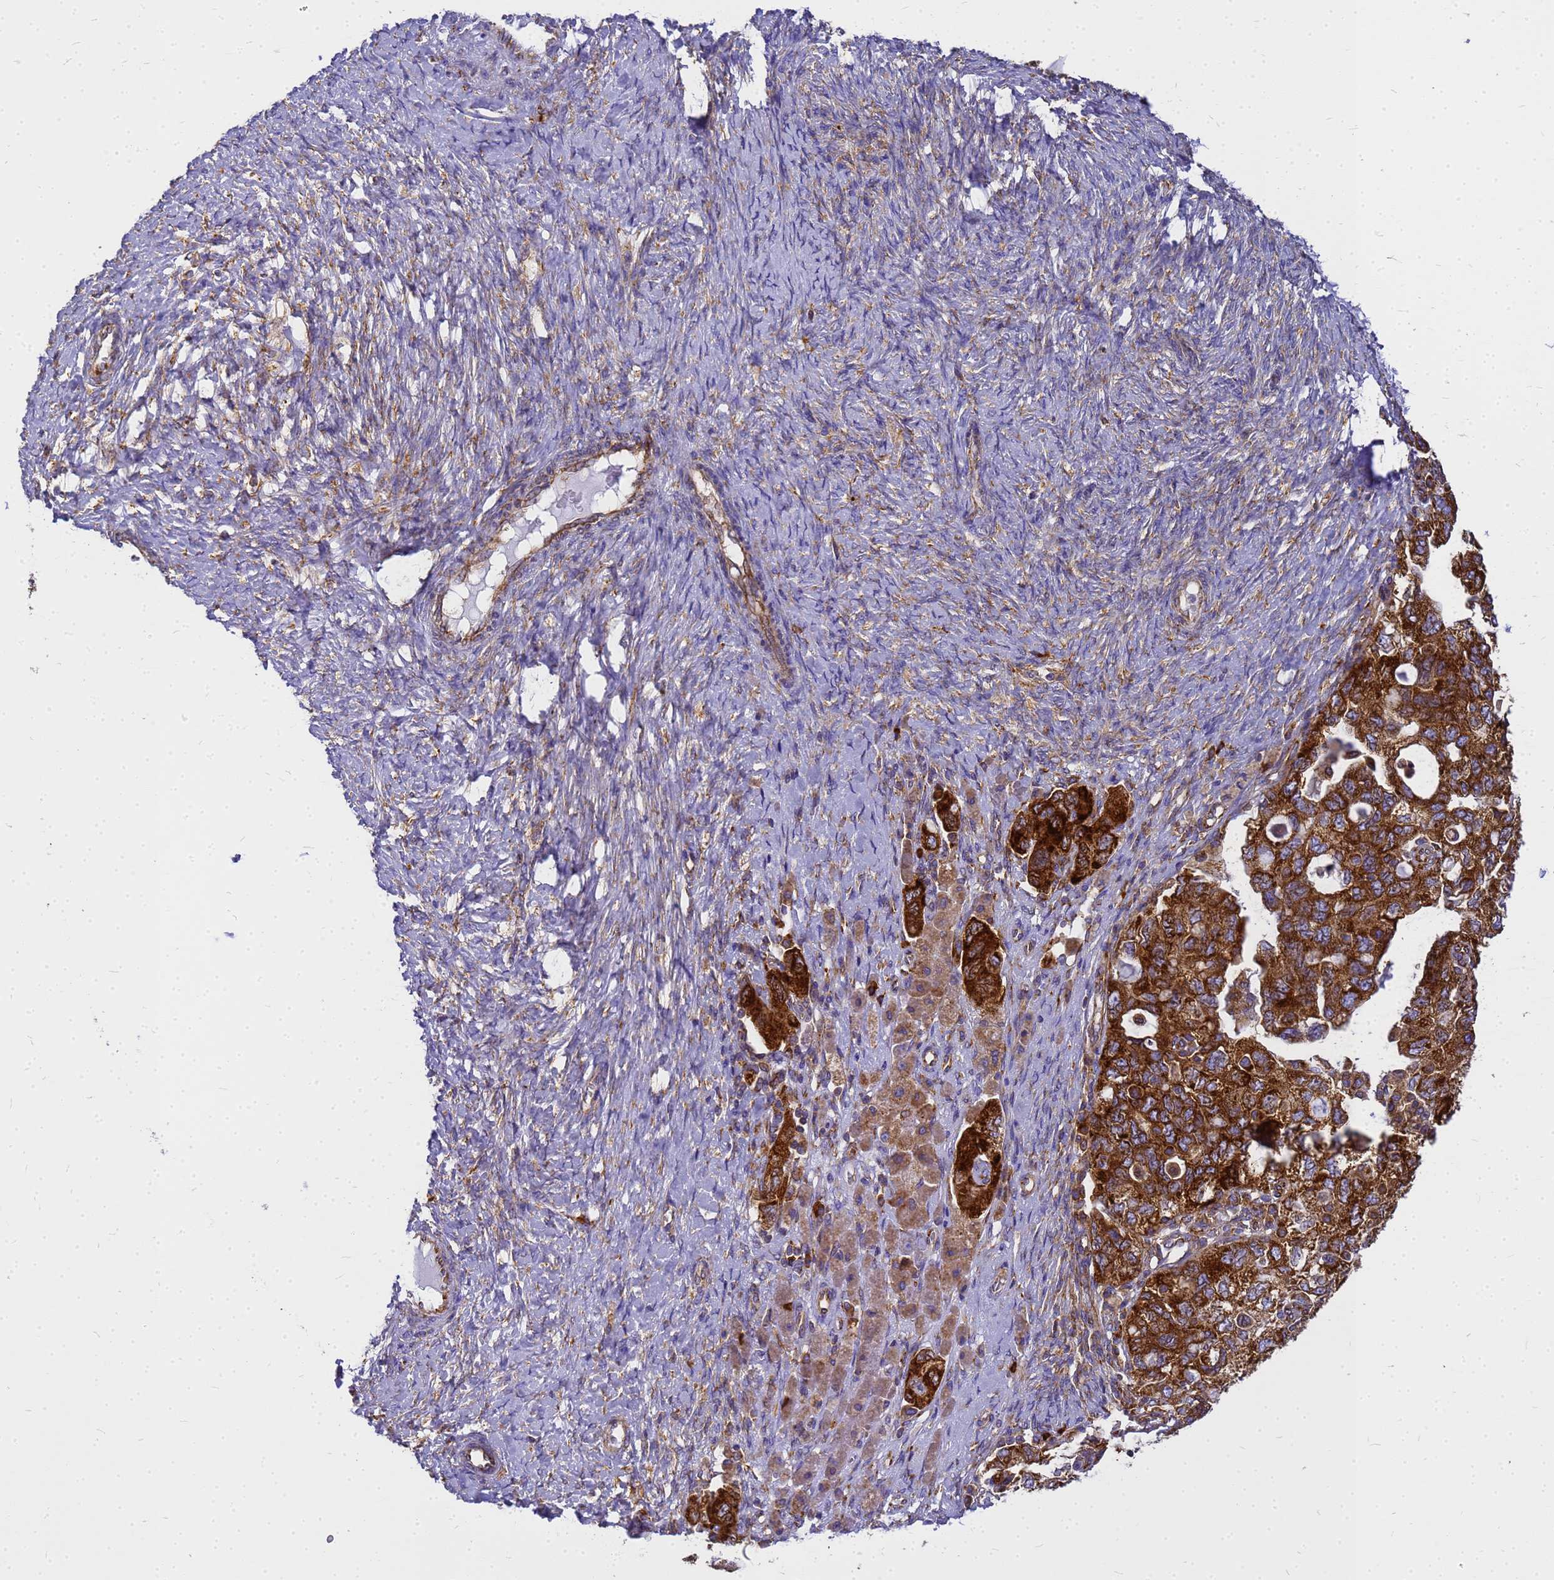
{"staining": {"intensity": "strong", "quantity": ">75%", "location": "cytoplasmic/membranous"}, "tissue": "ovarian cancer", "cell_type": "Tumor cells", "image_type": "cancer", "snomed": [{"axis": "morphology", "description": "Carcinoma, NOS"}, {"axis": "morphology", "description": "Cystadenocarcinoma, serous, NOS"}, {"axis": "topography", "description": "Ovary"}], "caption": "This is an image of immunohistochemistry (IHC) staining of carcinoma (ovarian), which shows strong staining in the cytoplasmic/membranous of tumor cells.", "gene": "EEF1D", "patient": {"sex": "female", "age": 69}}